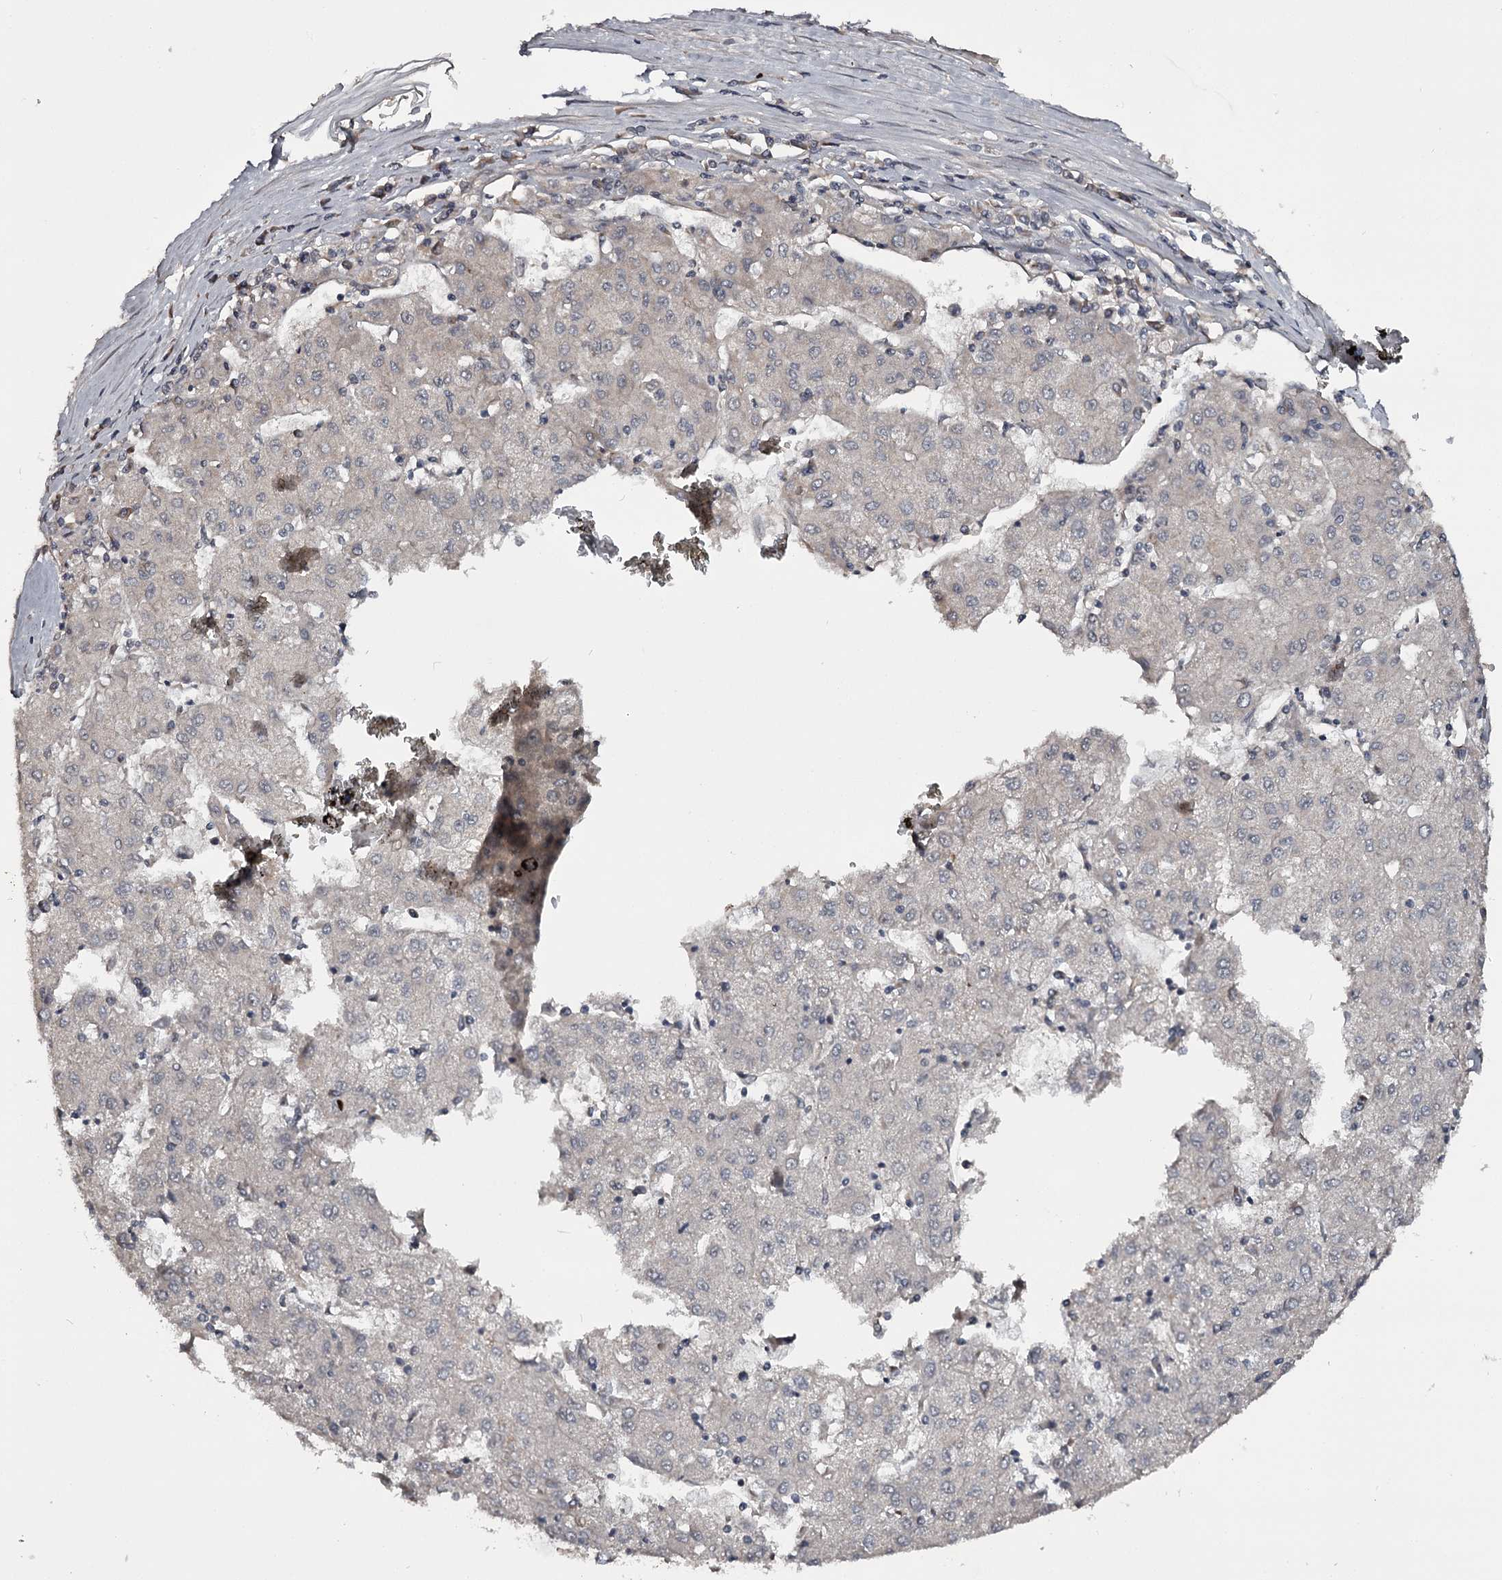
{"staining": {"intensity": "negative", "quantity": "none", "location": "none"}, "tissue": "liver cancer", "cell_type": "Tumor cells", "image_type": "cancer", "snomed": [{"axis": "morphology", "description": "Carcinoma, Hepatocellular, NOS"}, {"axis": "topography", "description": "Liver"}], "caption": "The micrograph demonstrates no staining of tumor cells in liver cancer.", "gene": "CWF19L2", "patient": {"sex": "male", "age": 72}}